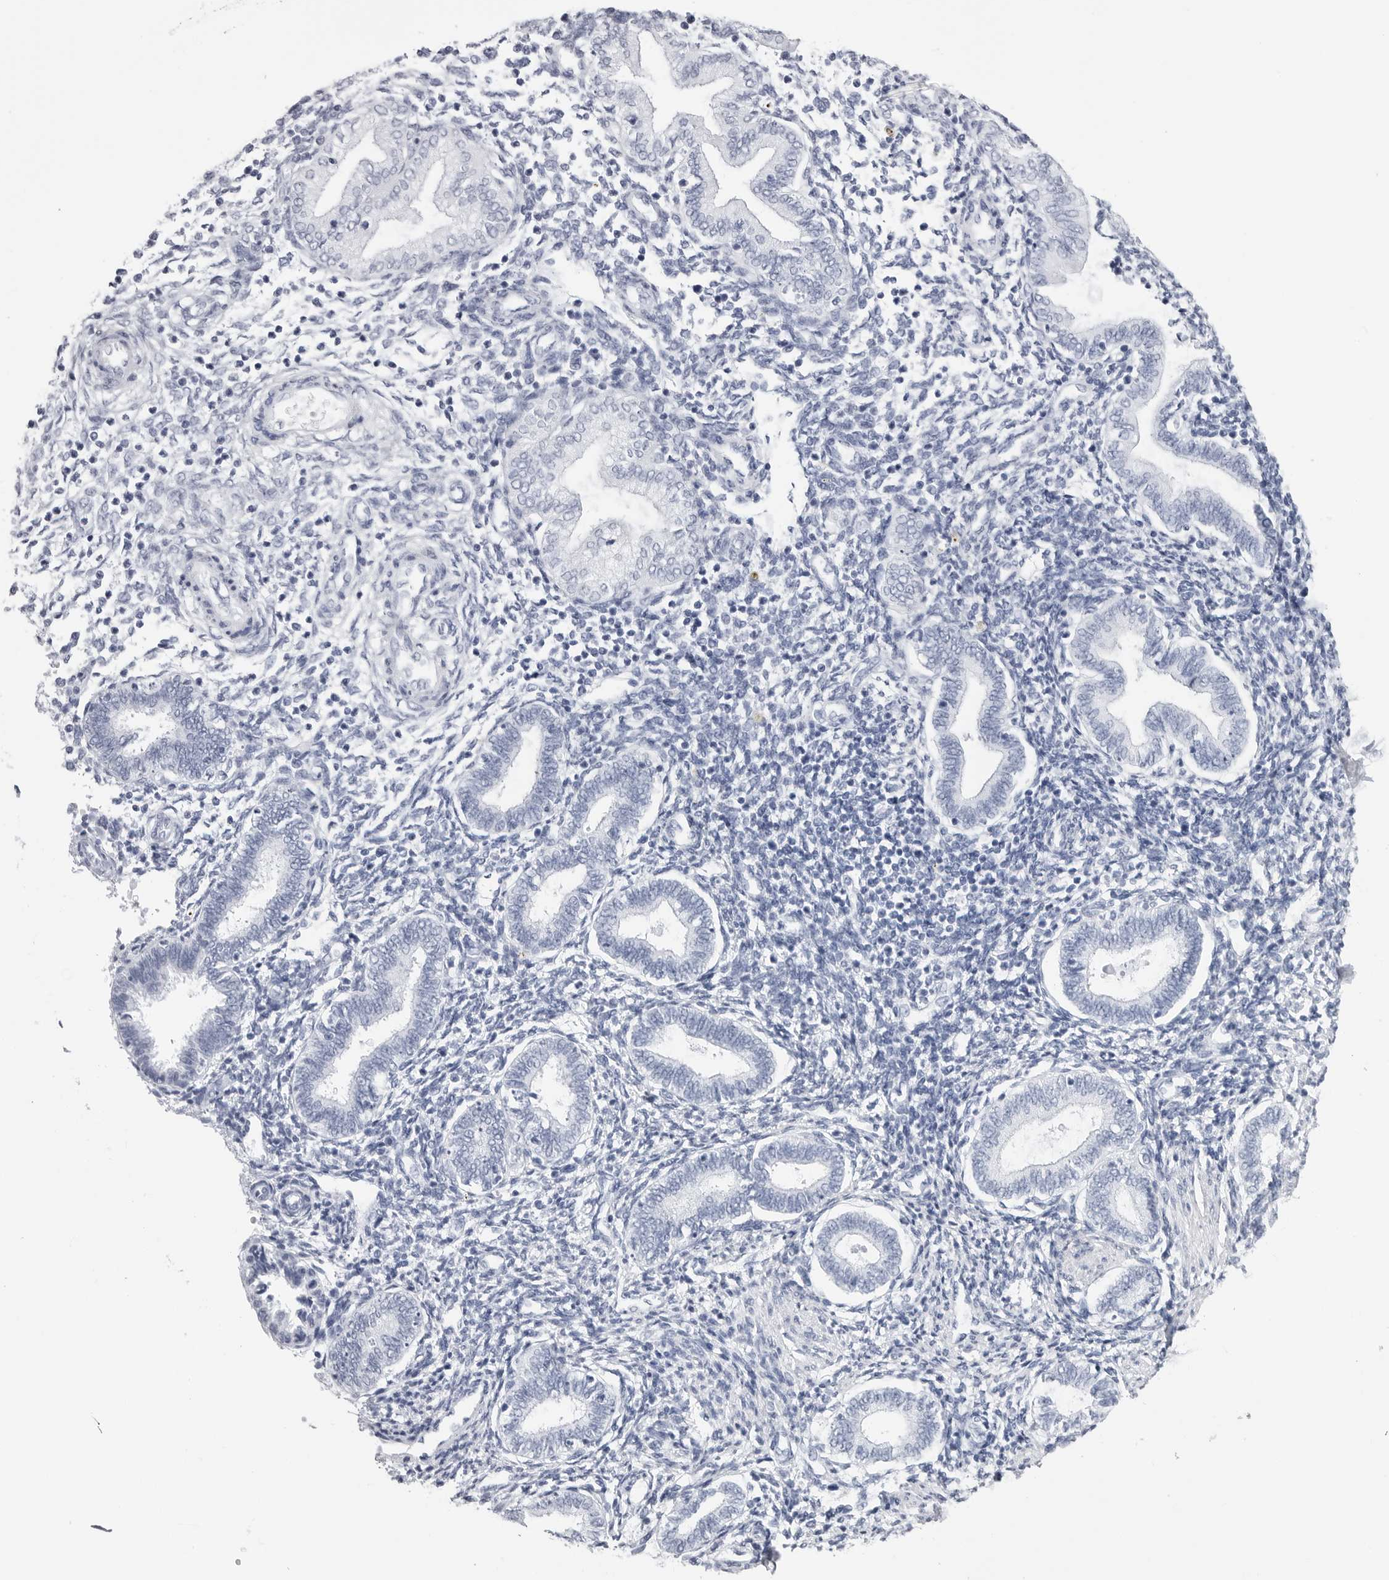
{"staining": {"intensity": "negative", "quantity": "none", "location": "none"}, "tissue": "endometrium", "cell_type": "Cells in endometrial stroma", "image_type": "normal", "snomed": [{"axis": "morphology", "description": "Normal tissue, NOS"}, {"axis": "topography", "description": "Endometrium"}], "caption": "The photomicrograph shows no staining of cells in endometrial stroma in unremarkable endometrium.", "gene": "CST2", "patient": {"sex": "female", "age": 53}}